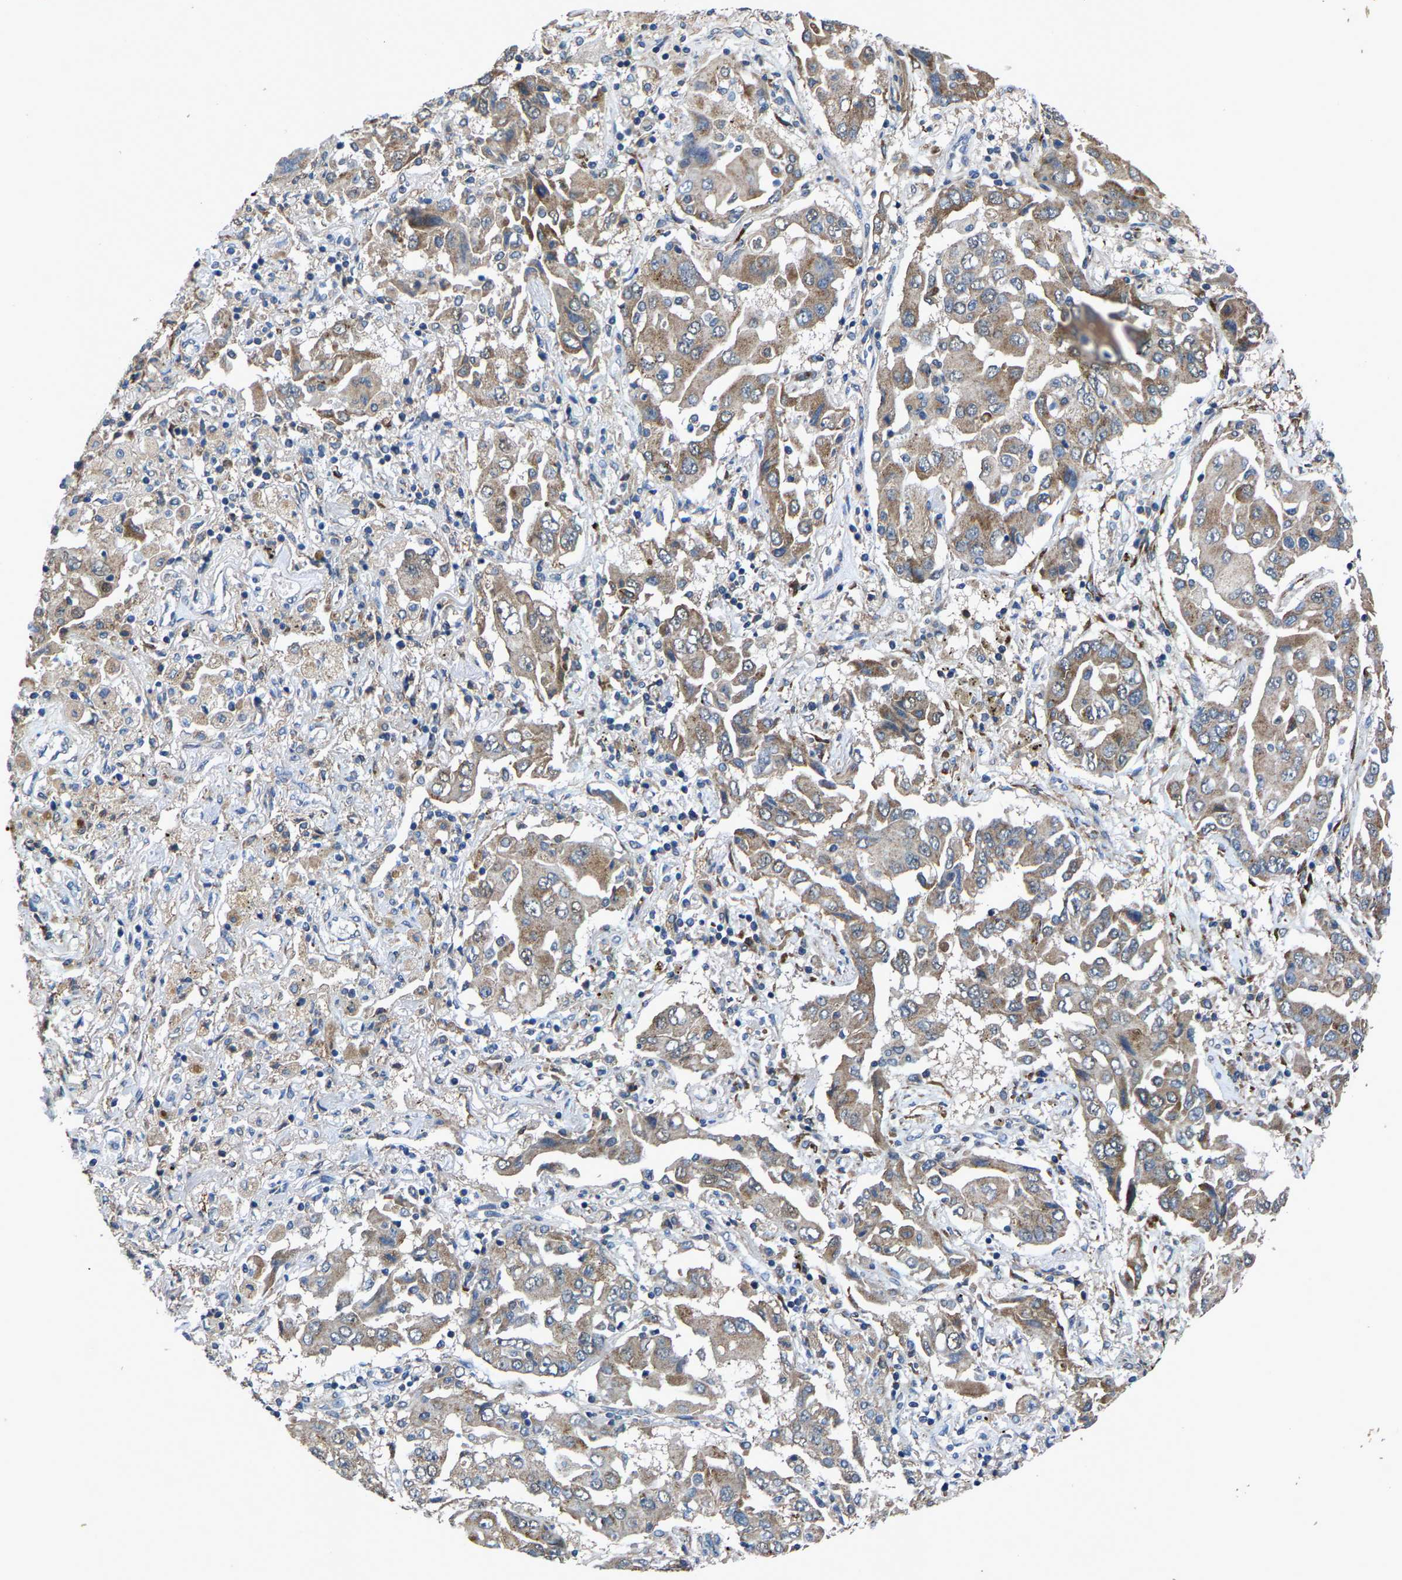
{"staining": {"intensity": "moderate", "quantity": ">75%", "location": "cytoplasmic/membranous"}, "tissue": "lung cancer", "cell_type": "Tumor cells", "image_type": "cancer", "snomed": [{"axis": "morphology", "description": "Adenocarcinoma, NOS"}, {"axis": "topography", "description": "Lung"}], "caption": "Immunohistochemistry photomicrograph of neoplastic tissue: lung cancer stained using immunohistochemistry (IHC) shows medium levels of moderate protein expression localized specifically in the cytoplasmic/membranous of tumor cells, appearing as a cytoplasmic/membranous brown color.", "gene": "PDP1", "patient": {"sex": "female", "age": 65}}